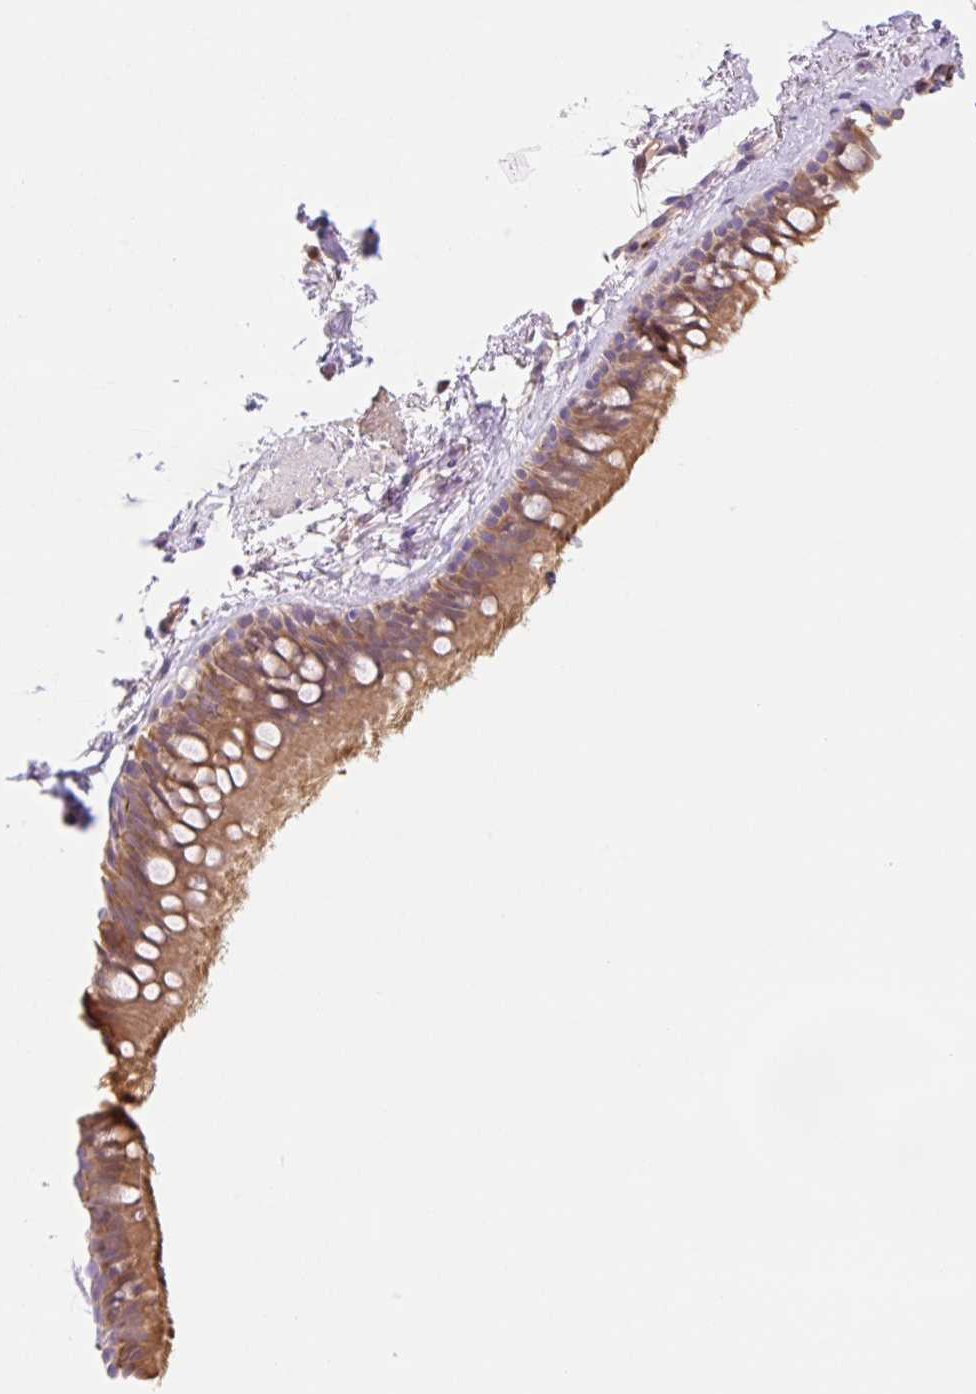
{"staining": {"intensity": "moderate", "quantity": ">75%", "location": "cytoplasmic/membranous"}, "tissue": "bronchus", "cell_type": "Respiratory epithelial cells", "image_type": "normal", "snomed": [{"axis": "morphology", "description": "Normal tissue, NOS"}, {"axis": "topography", "description": "Lymph node"}, {"axis": "topography", "description": "Cartilage tissue"}, {"axis": "topography", "description": "Bronchus"}], "caption": "Human bronchus stained for a protein (brown) reveals moderate cytoplasmic/membranous positive expression in approximately >75% of respiratory epithelial cells.", "gene": "NLRP5", "patient": {"sex": "female", "age": 70}}